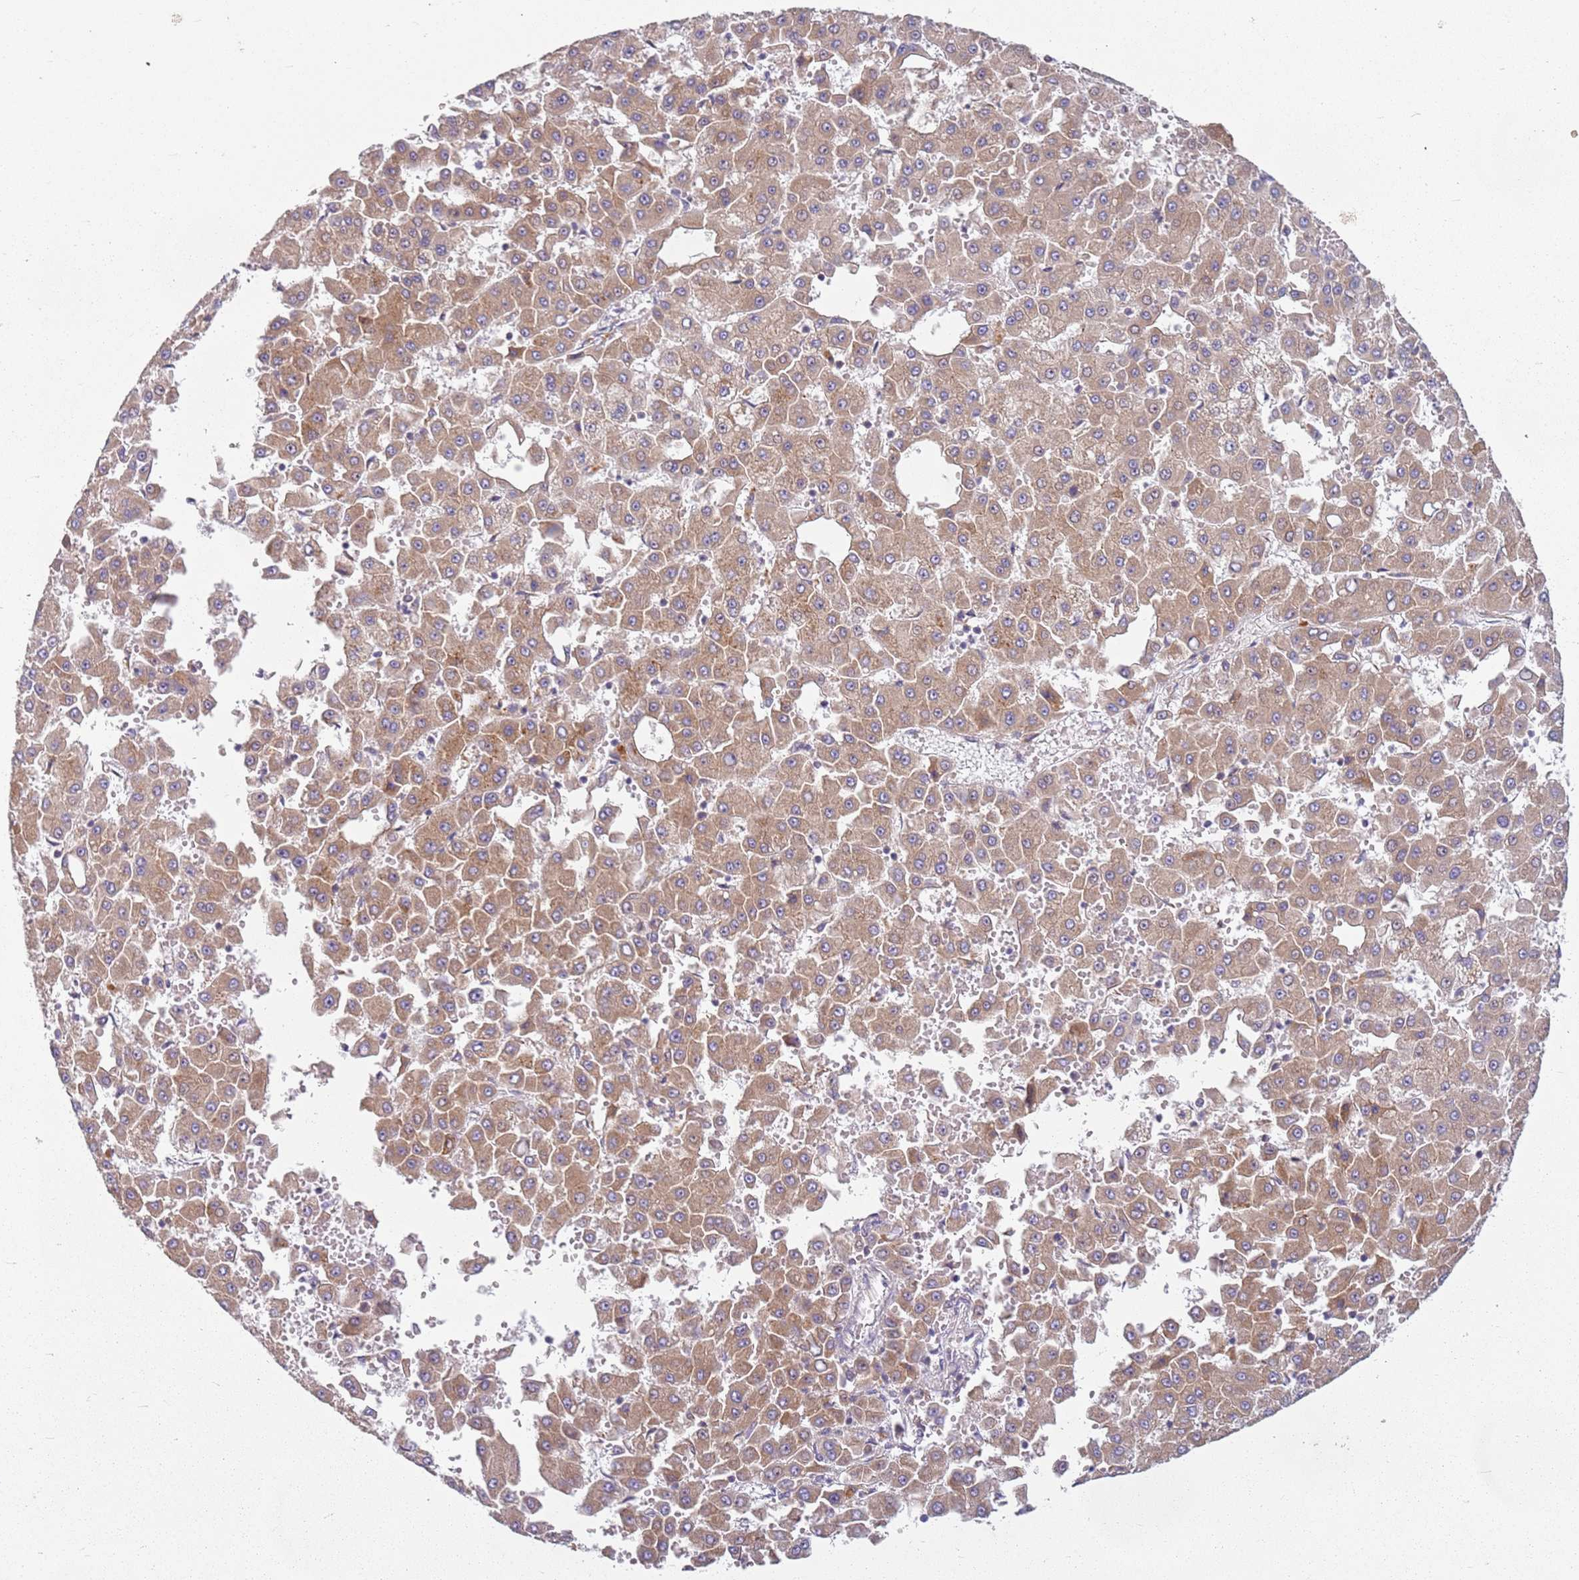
{"staining": {"intensity": "moderate", "quantity": ">75%", "location": "cytoplasmic/membranous"}, "tissue": "liver cancer", "cell_type": "Tumor cells", "image_type": "cancer", "snomed": [{"axis": "morphology", "description": "Carcinoma, Hepatocellular, NOS"}, {"axis": "topography", "description": "Liver"}], "caption": "Liver cancer stained for a protein (brown) demonstrates moderate cytoplasmic/membranous positive expression in approximately >75% of tumor cells.", "gene": "RPS28", "patient": {"sex": "male", "age": 47}}